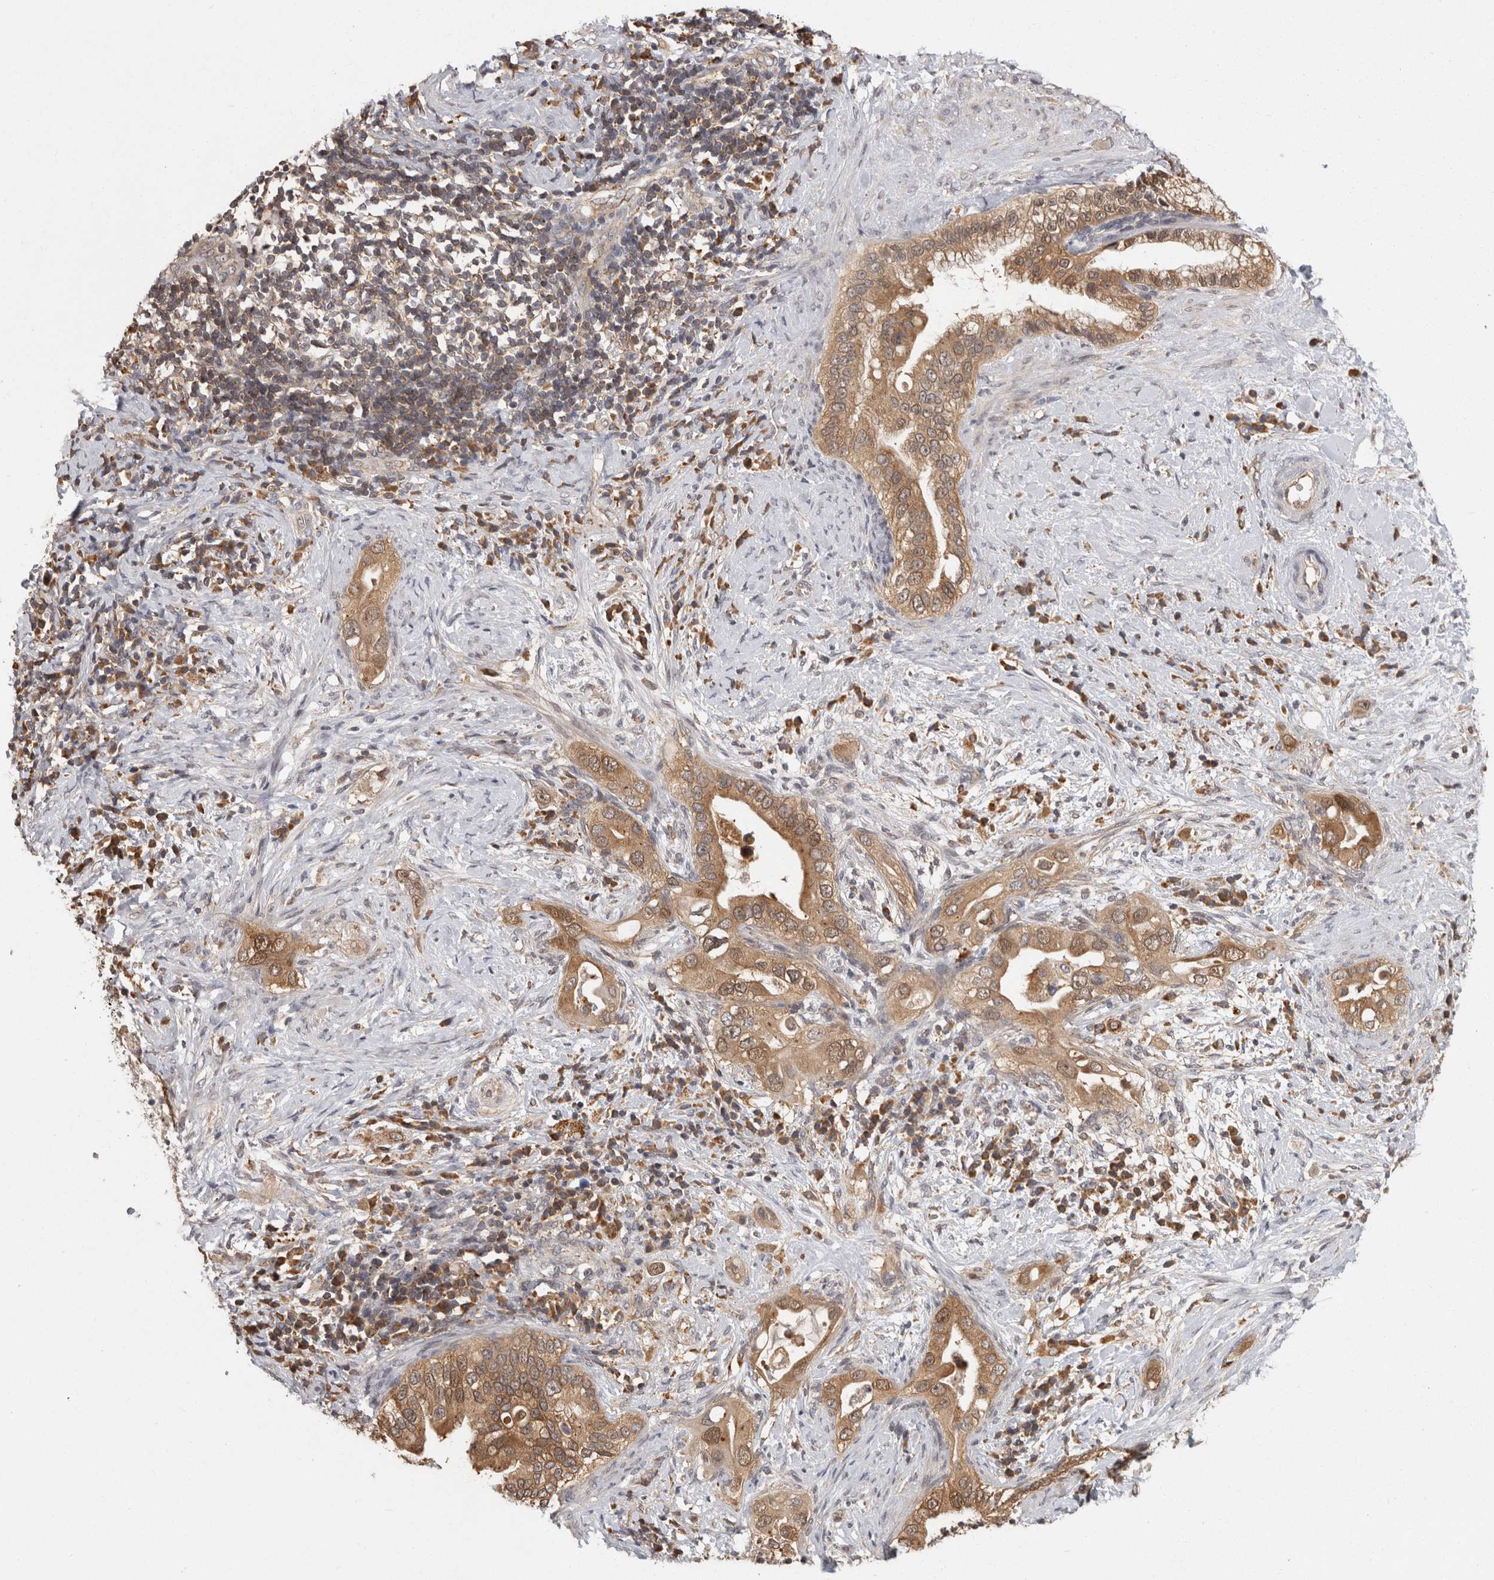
{"staining": {"intensity": "moderate", "quantity": ">75%", "location": "cytoplasmic/membranous"}, "tissue": "pancreatic cancer", "cell_type": "Tumor cells", "image_type": "cancer", "snomed": [{"axis": "morphology", "description": "Inflammation, NOS"}, {"axis": "morphology", "description": "Adenocarcinoma, NOS"}, {"axis": "topography", "description": "Pancreas"}], "caption": "Pancreatic cancer was stained to show a protein in brown. There is medium levels of moderate cytoplasmic/membranous staining in about >75% of tumor cells.", "gene": "ACAT2", "patient": {"sex": "female", "age": 56}}